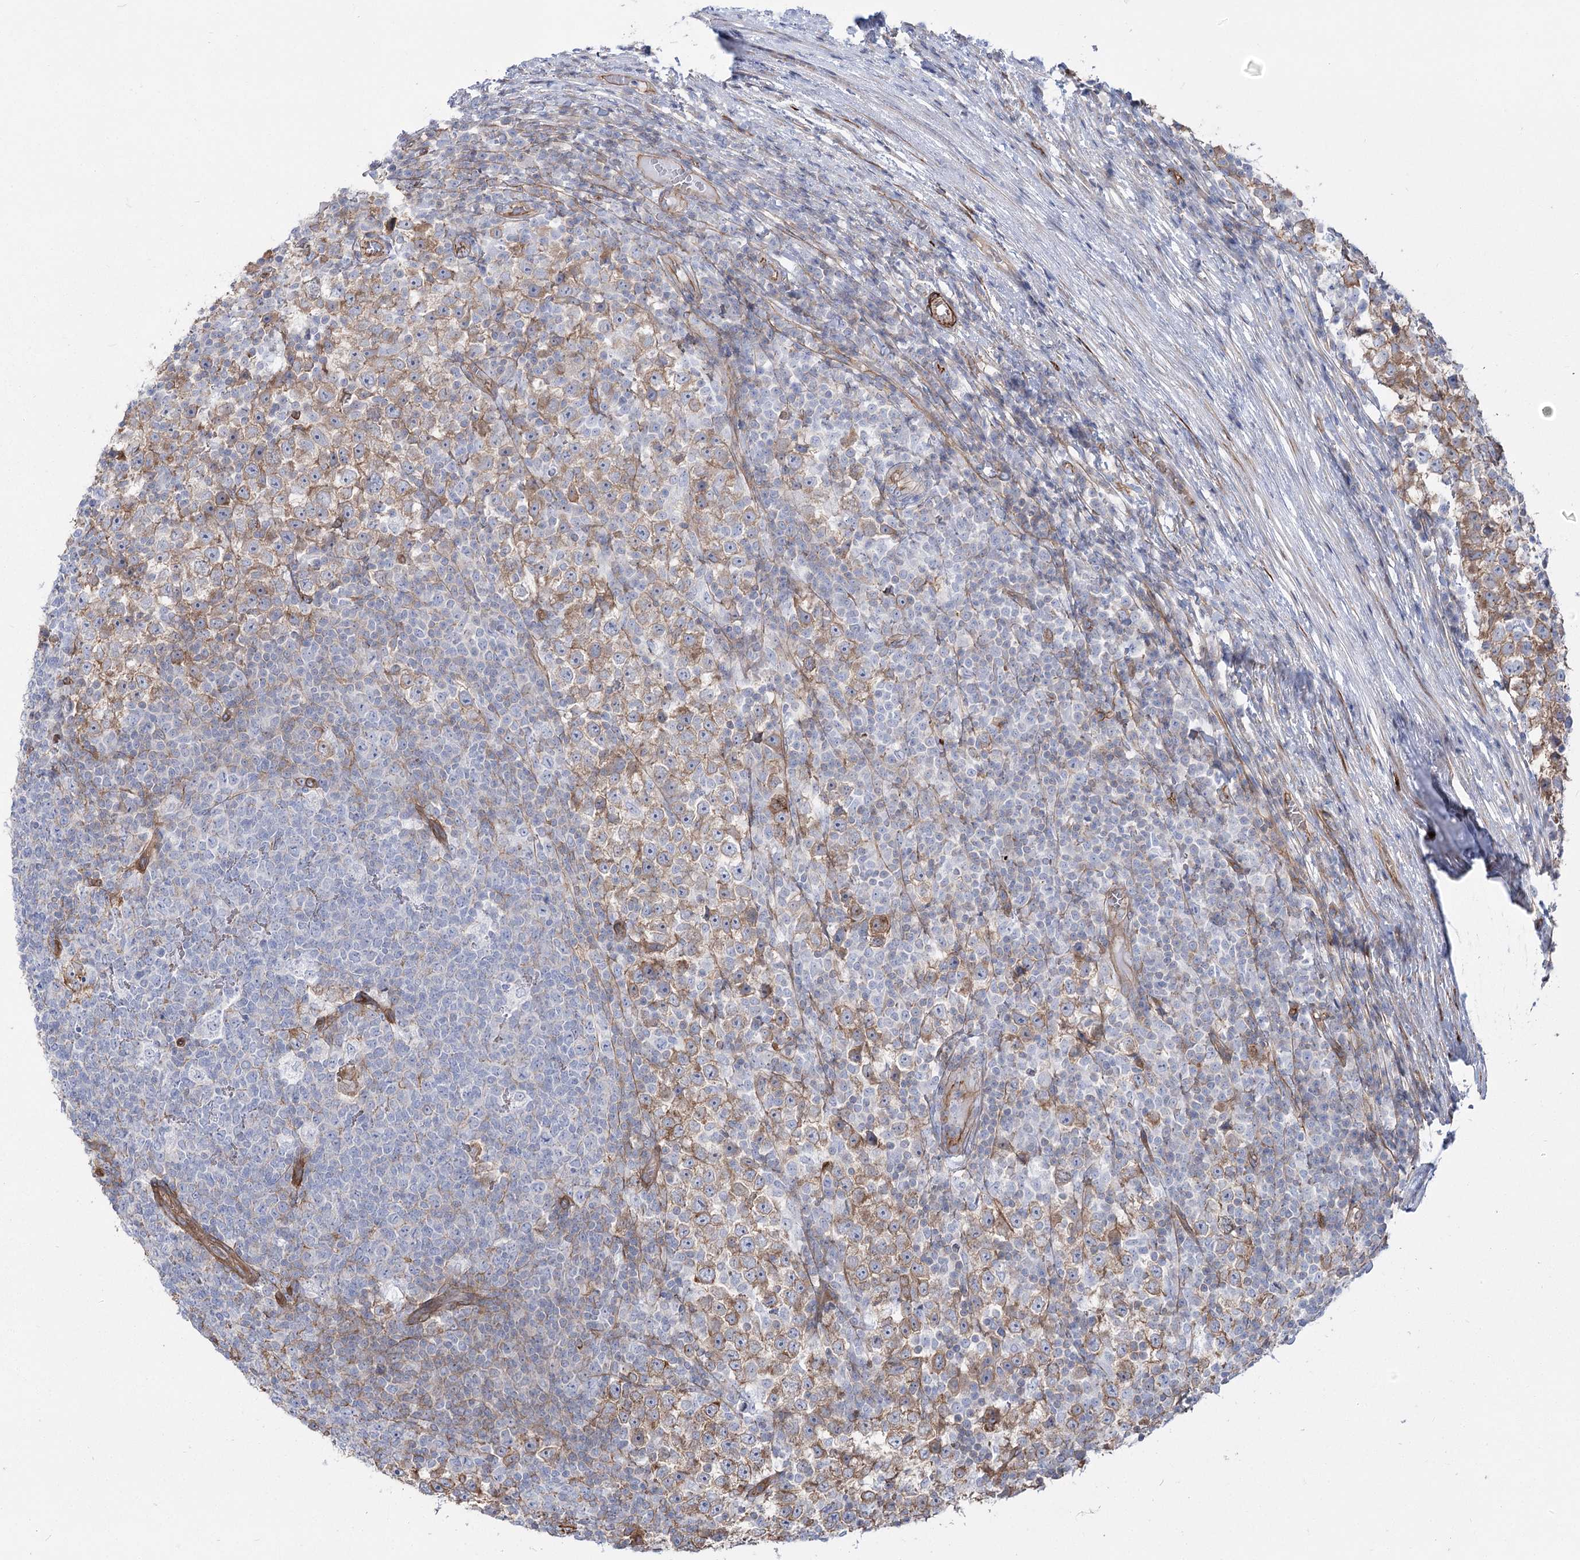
{"staining": {"intensity": "moderate", "quantity": ">75%", "location": "cytoplasmic/membranous"}, "tissue": "testis cancer", "cell_type": "Tumor cells", "image_type": "cancer", "snomed": [{"axis": "morphology", "description": "Seminoma, NOS"}, {"axis": "topography", "description": "Testis"}], "caption": "The image reveals immunohistochemical staining of testis cancer (seminoma). There is moderate cytoplasmic/membranous expression is present in about >75% of tumor cells. The staining was performed using DAB (3,3'-diaminobenzidine) to visualize the protein expression in brown, while the nuclei were stained in blue with hematoxylin (Magnification: 20x).", "gene": "PLEKHA5", "patient": {"sex": "male", "age": 65}}